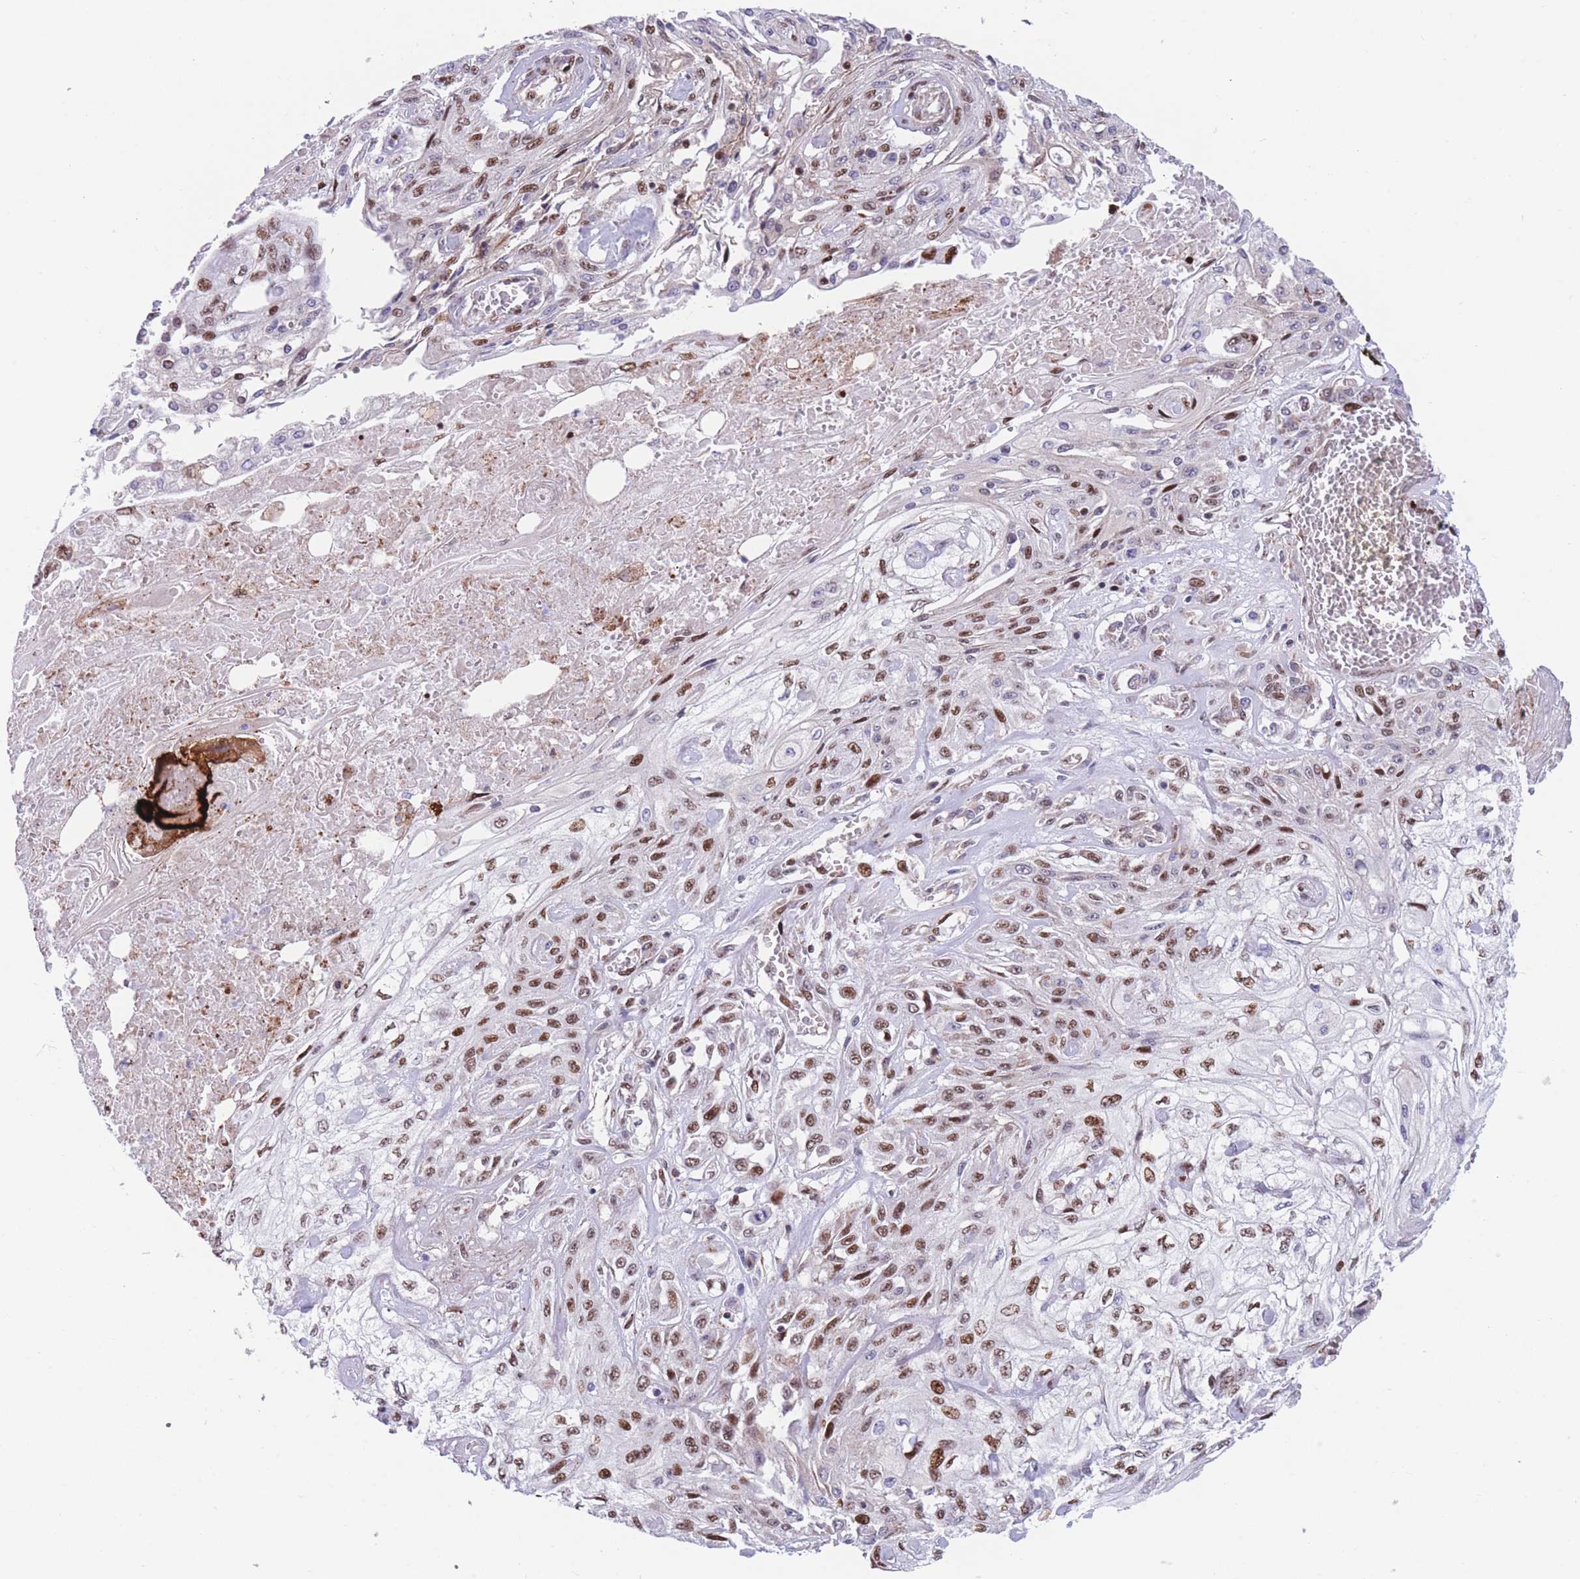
{"staining": {"intensity": "moderate", "quantity": ">75%", "location": "nuclear"}, "tissue": "skin cancer", "cell_type": "Tumor cells", "image_type": "cancer", "snomed": [{"axis": "morphology", "description": "Squamous cell carcinoma, NOS"}, {"axis": "morphology", "description": "Squamous cell carcinoma, metastatic, NOS"}, {"axis": "topography", "description": "Skin"}, {"axis": "topography", "description": "Lymph node"}], "caption": "Moderate nuclear expression is appreciated in about >75% of tumor cells in skin cancer (metastatic squamous cell carcinoma).", "gene": "DNAJC3", "patient": {"sex": "male", "age": 75}}